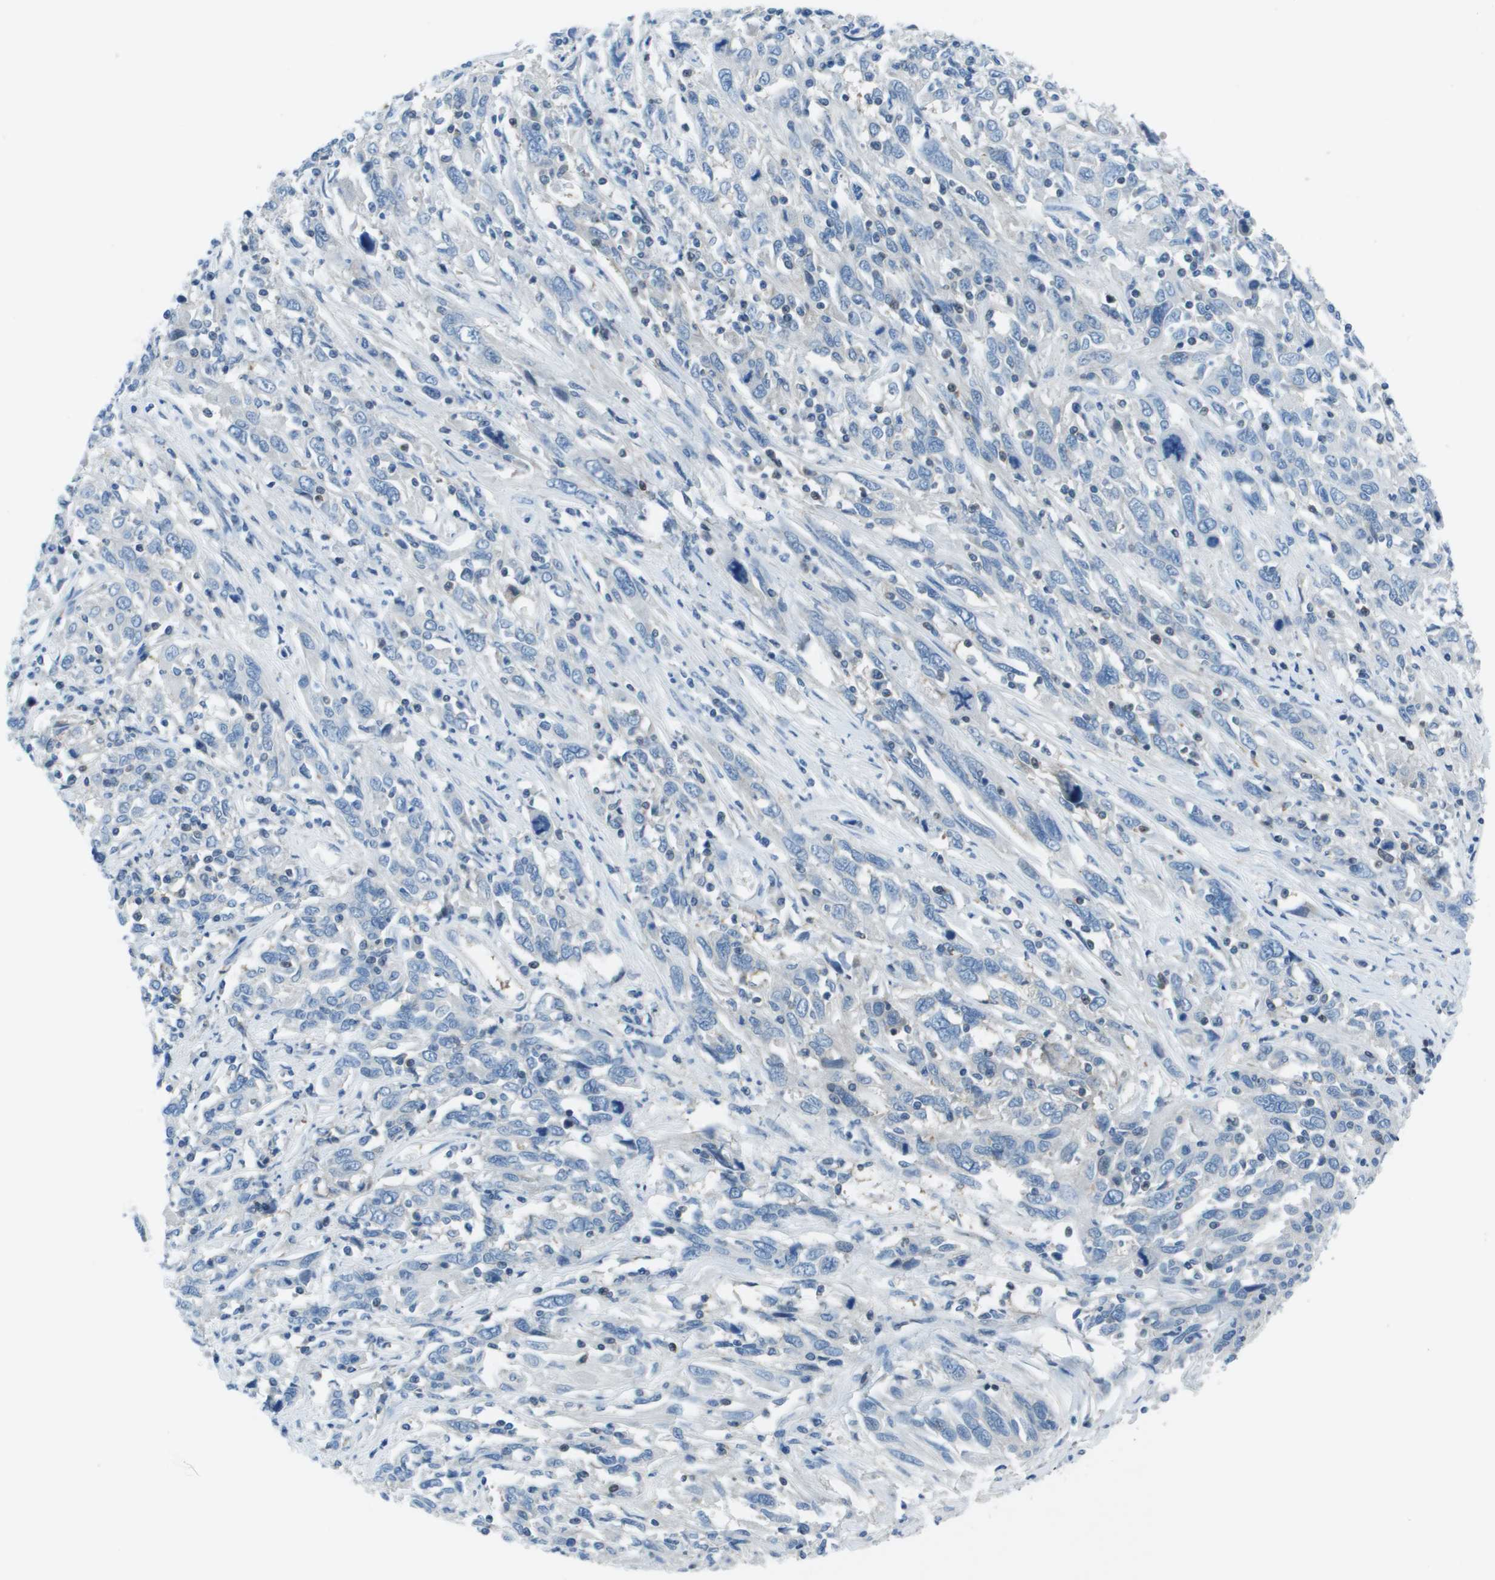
{"staining": {"intensity": "negative", "quantity": "none", "location": "none"}, "tissue": "cervical cancer", "cell_type": "Tumor cells", "image_type": "cancer", "snomed": [{"axis": "morphology", "description": "Squamous cell carcinoma, NOS"}, {"axis": "topography", "description": "Cervix"}], "caption": "Immunohistochemistry (IHC) image of neoplastic tissue: cervical cancer stained with DAB displays no significant protein expression in tumor cells. Nuclei are stained in blue.", "gene": "STIP1", "patient": {"sex": "female", "age": 46}}